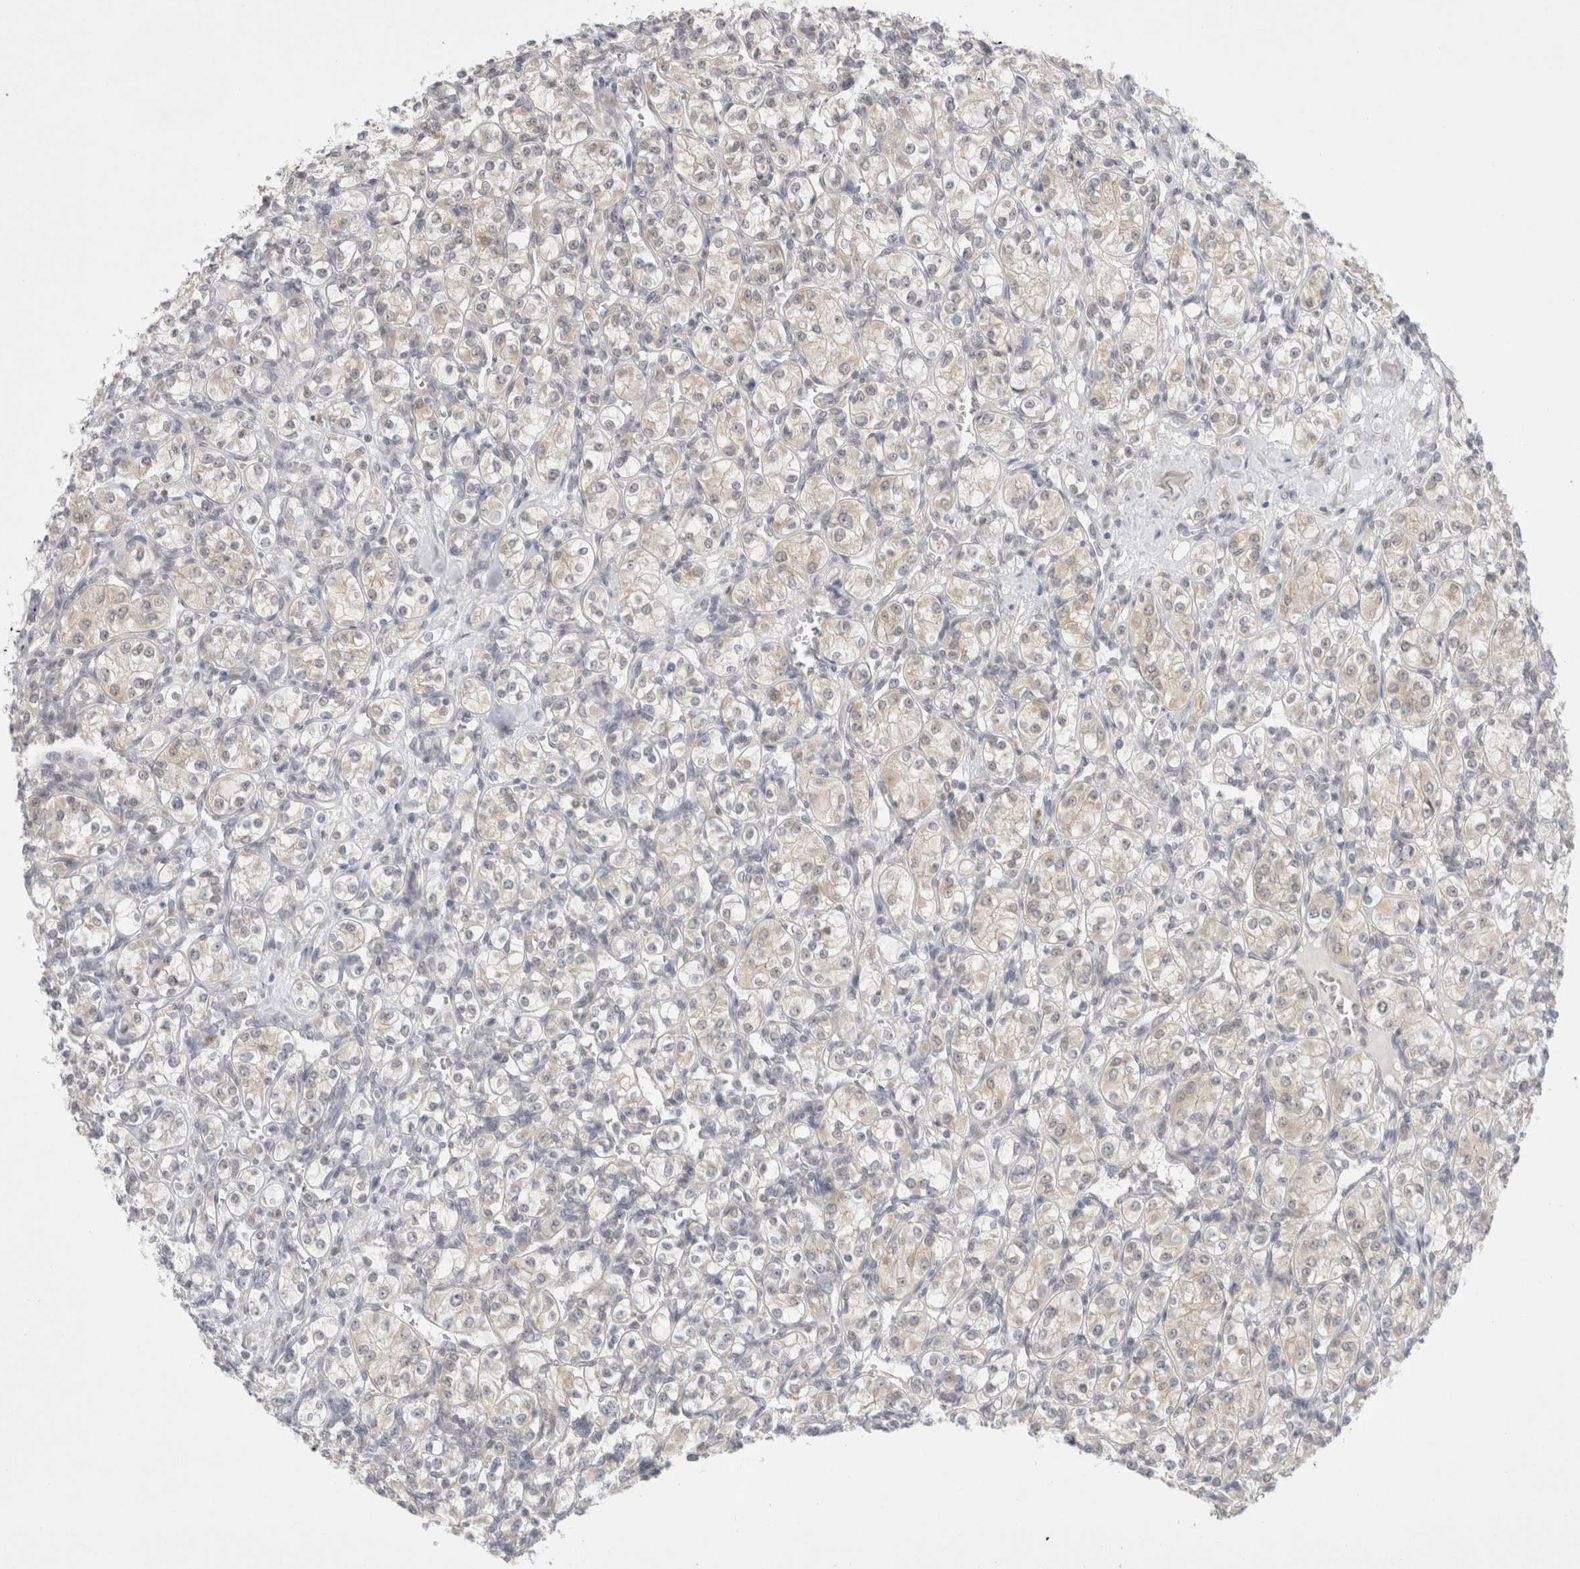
{"staining": {"intensity": "negative", "quantity": "none", "location": "none"}, "tissue": "renal cancer", "cell_type": "Tumor cells", "image_type": "cancer", "snomed": [{"axis": "morphology", "description": "Adenocarcinoma, NOS"}, {"axis": "topography", "description": "Kidney"}], "caption": "IHC histopathology image of adenocarcinoma (renal) stained for a protein (brown), which exhibits no expression in tumor cells.", "gene": "FBXO42", "patient": {"sex": "male", "age": 77}}